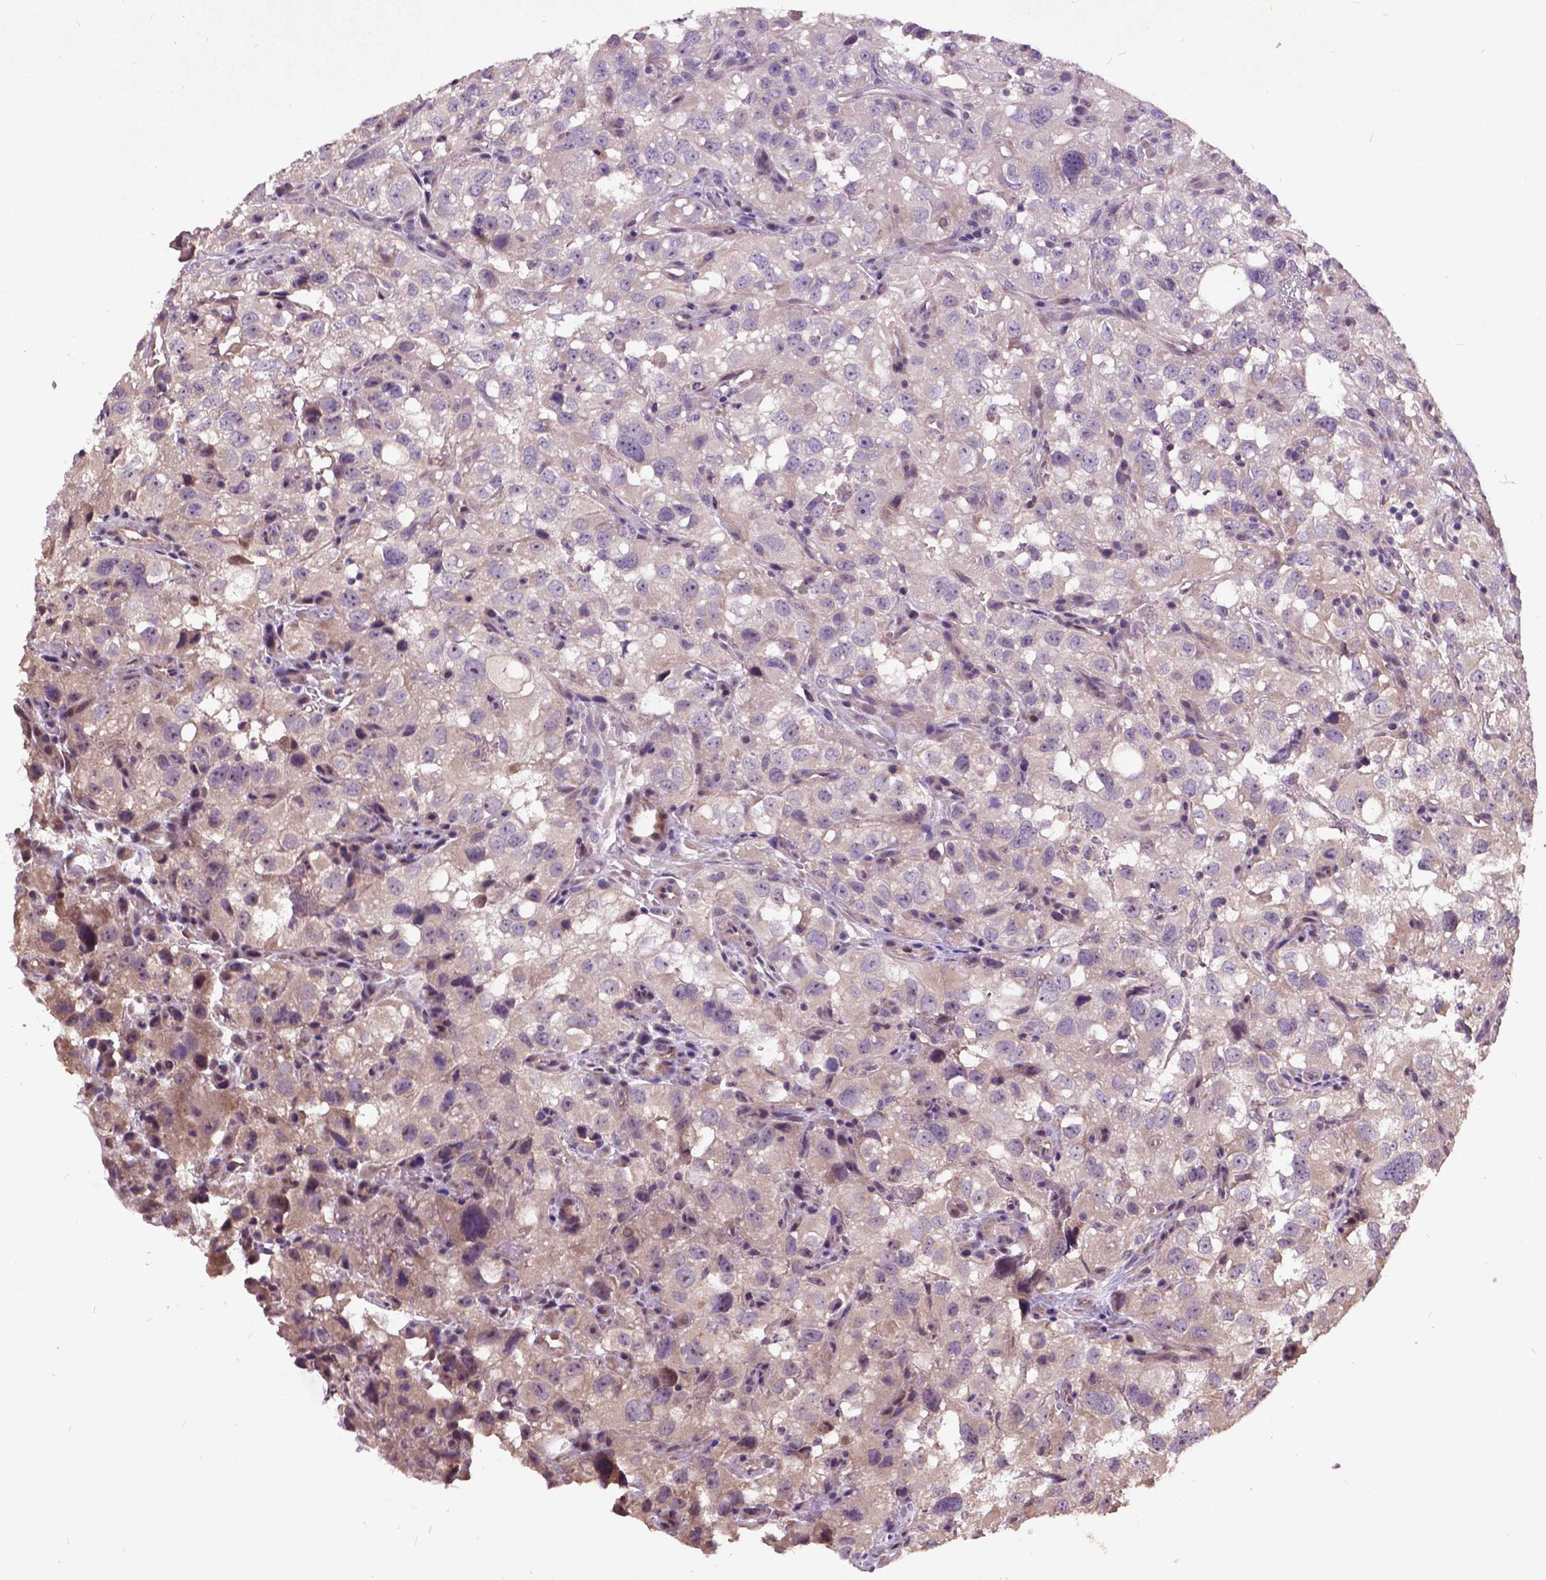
{"staining": {"intensity": "negative", "quantity": "none", "location": "none"}, "tissue": "renal cancer", "cell_type": "Tumor cells", "image_type": "cancer", "snomed": [{"axis": "morphology", "description": "Adenocarcinoma, NOS"}, {"axis": "topography", "description": "Kidney"}], "caption": "This is a histopathology image of immunohistochemistry (IHC) staining of renal adenocarcinoma, which shows no staining in tumor cells. The staining is performed using DAB (3,3'-diaminobenzidine) brown chromogen with nuclei counter-stained in using hematoxylin.", "gene": "AP1S3", "patient": {"sex": "male", "age": 64}}